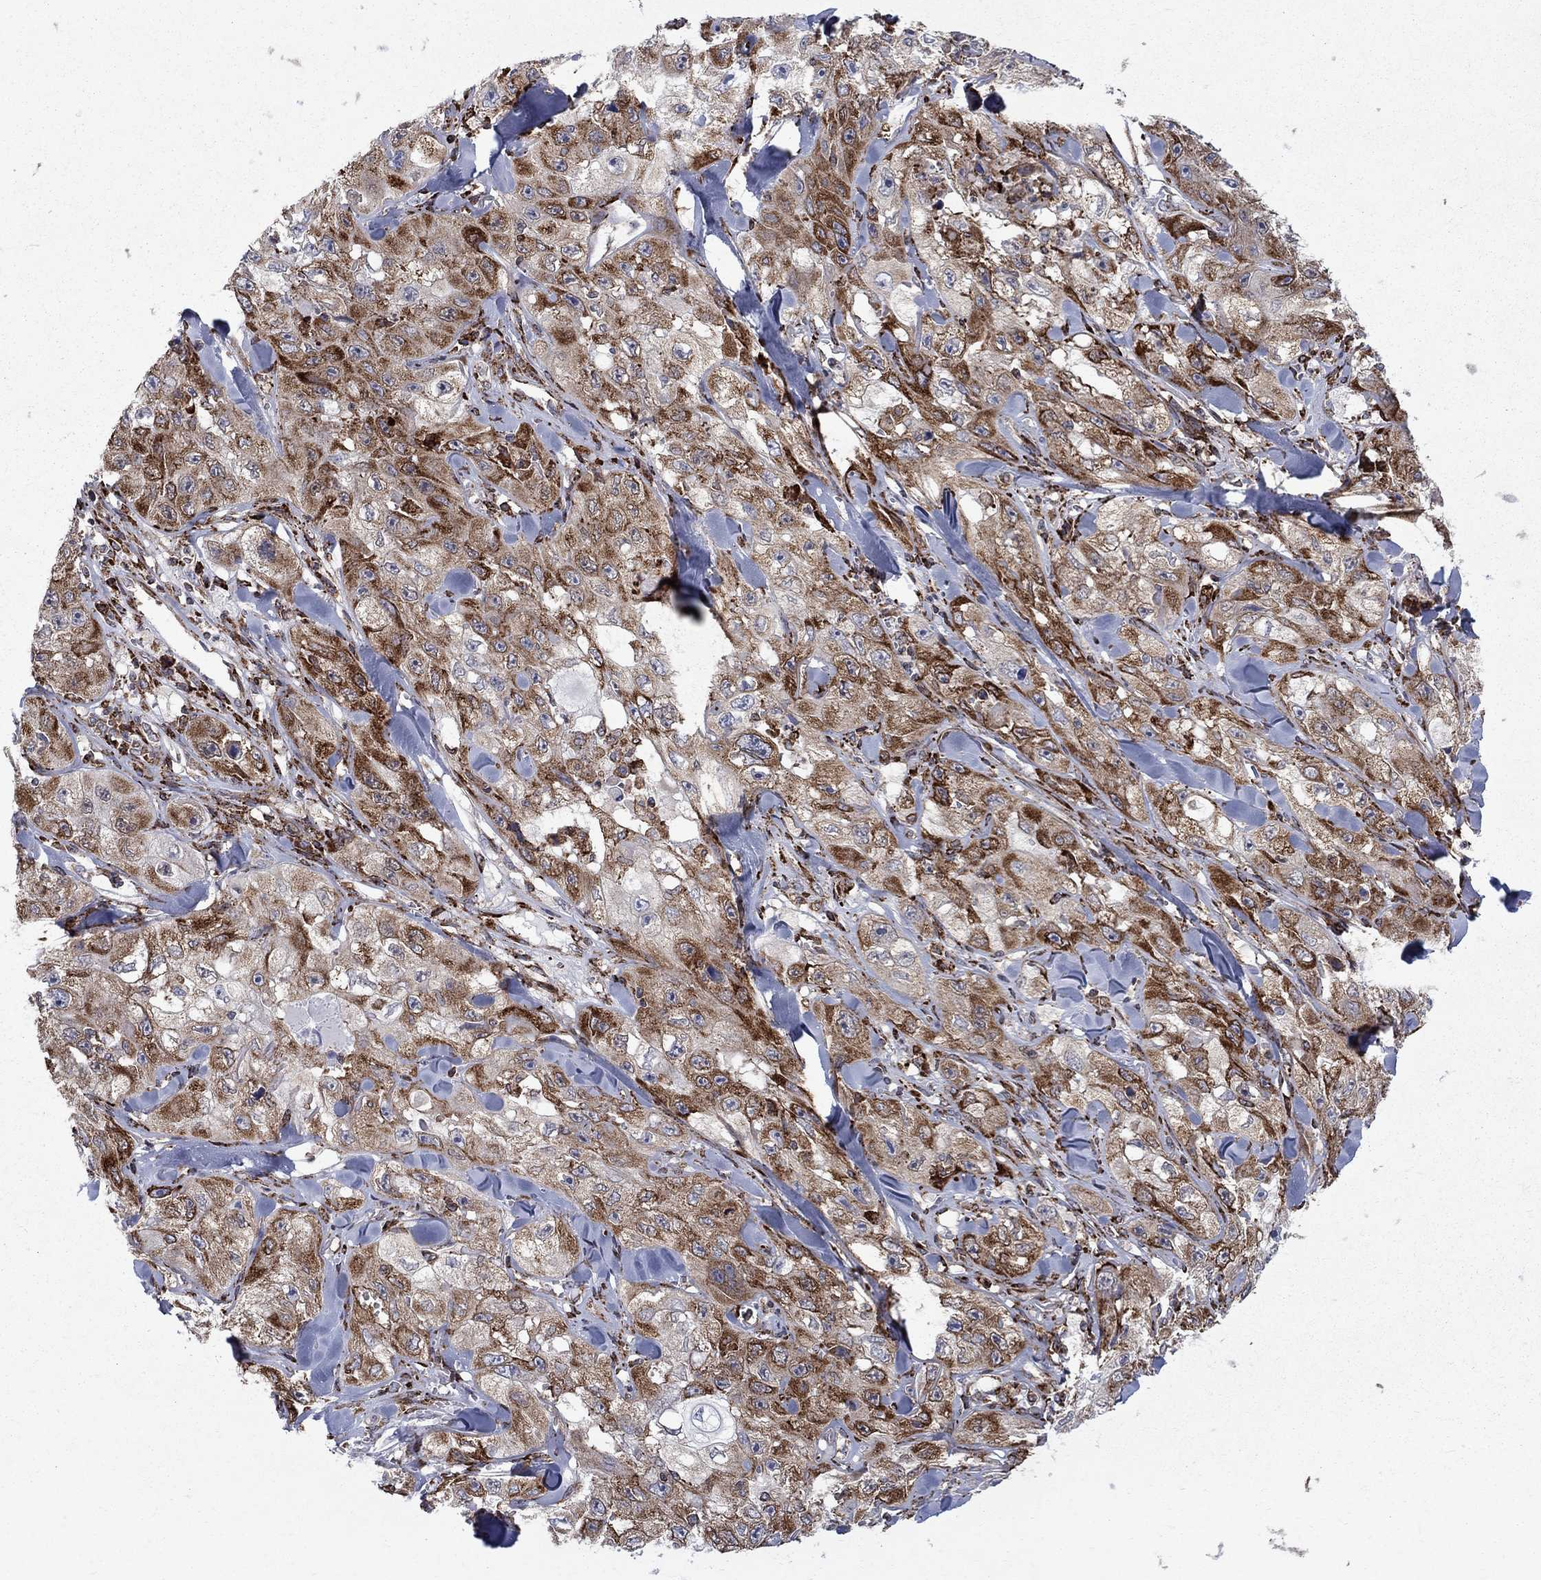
{"staining": {"intensity": "strong", "quantity": "25%-75%", "location": "cytoplasmic/membranous"}, "tissue": "skin cancer", "cell_type": "Tumor cells", "image_type": "cancer", "snomed": [{"axis": "morphology", "description": "Squamous cell carcinoma, NOS"}, {"axis": "topography", "description": "Skin"}, {"axis": "topography", "description": "Subcutis"}], "caption": "Skin cancer (squamous cell carcinoma) was stained to show a protein in brown. There is high levels of strong cytoplasmic/membranous positivity in approximately 25%-75% of tumor cells. (DAB IHC, brown staining for protein, blue staining for nuclei).", "gene": "CAB39L", "patient": {"sex": "male", "age": 73}}